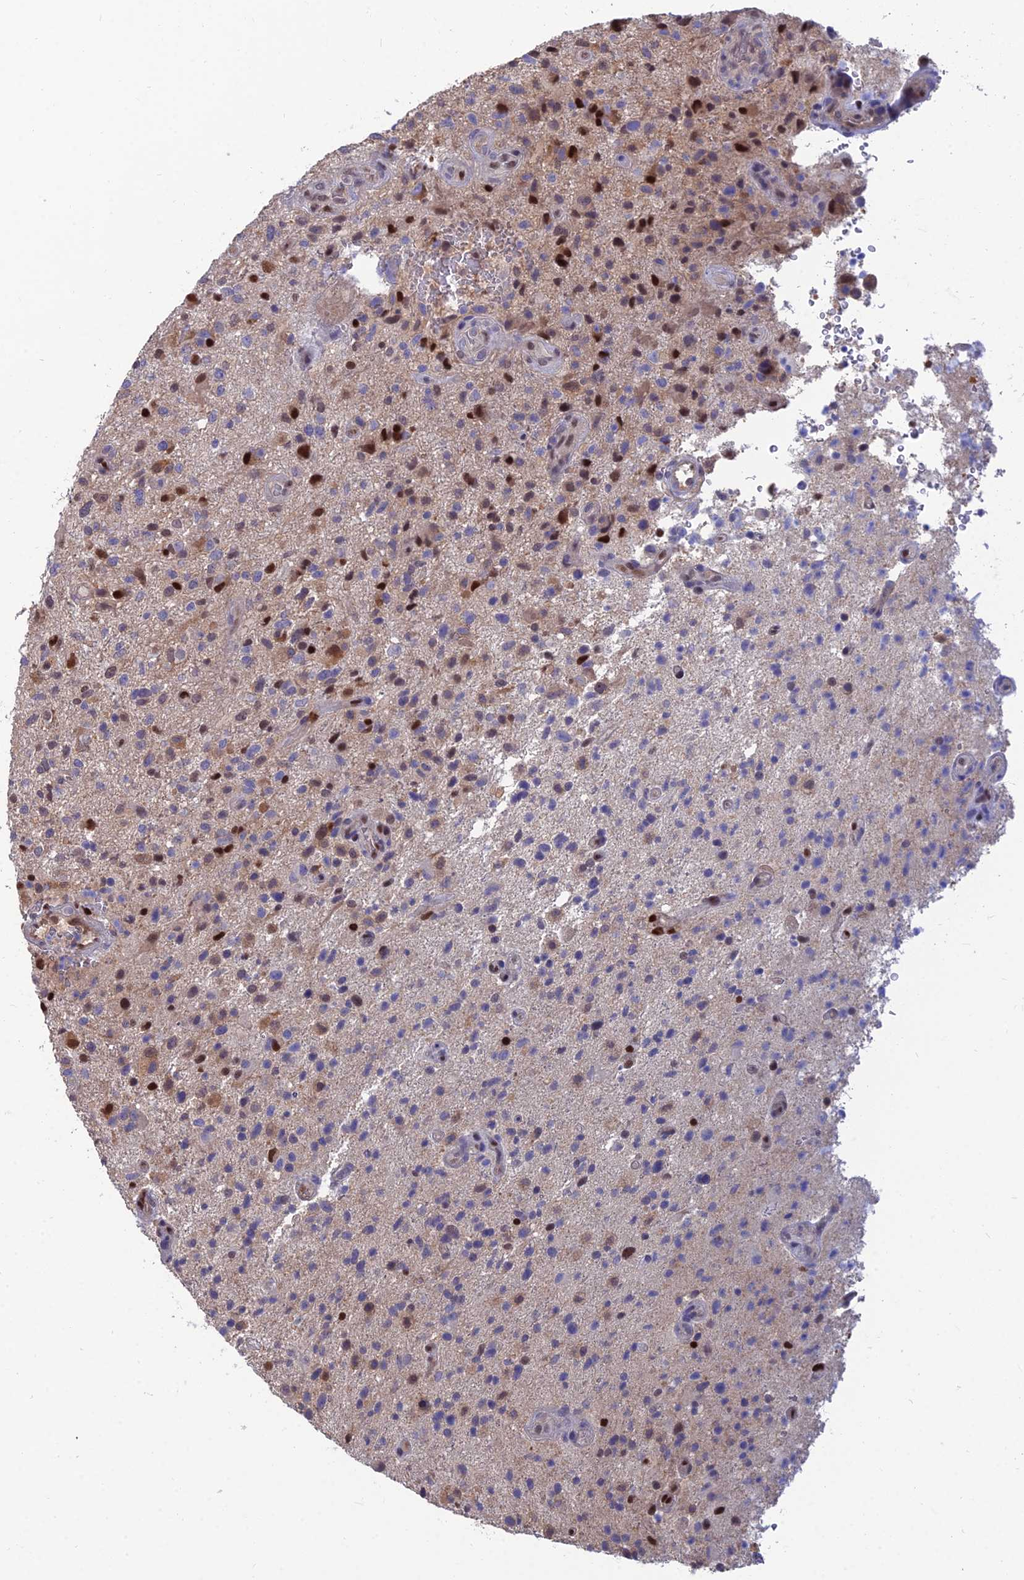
{"staining": {"intensity": "moderate", "quantity": "<25%", "location": "cytoplasmic/membranous,nuclear"}, "tissue": "glioma", "cell_type": "Tumor cells", "image_type": "cancer", "snomed": [{"axis": "morphology", "description": "Glioma, malignant, High grade"}, {"axis": "topography", "description": "Brain"}], "caption": "Malignant glioma (high-grade) was stained to show a protein in brown. There is low levels of moderate cytoplasmic/membranous and nuclear staining in approximately <25% of tumor cells.", "gene": "DNPEP", "patient": {"sex": "male", "age": 47}}